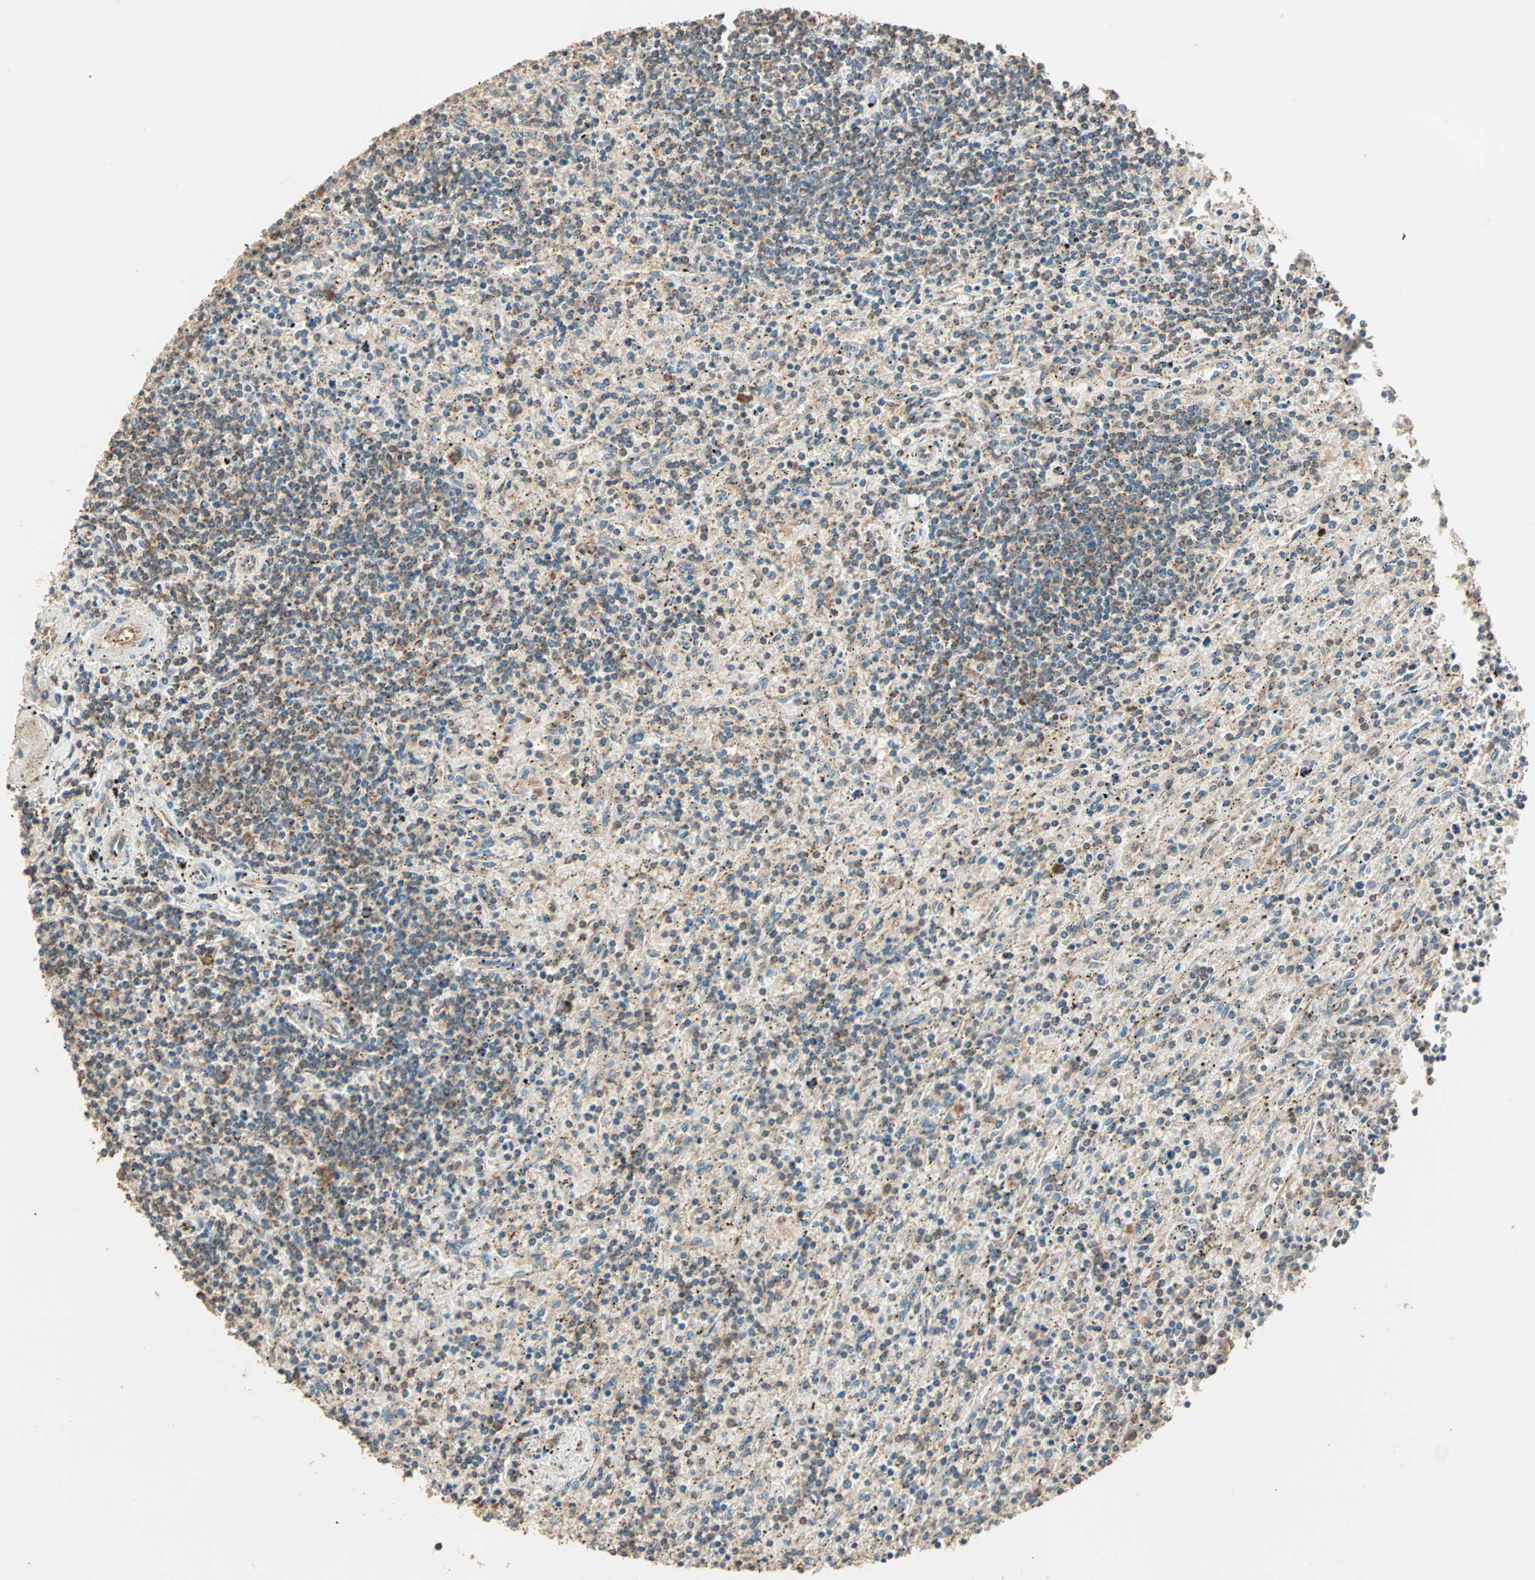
{"staining": {"intensity": "moderate", "quantity": "25%-75%", "location": "cytoplasmic/membranous"}, "tissue": "lymphoma", "cell_type": "Tumor cells", "image_type": "cancer", "snomed": [{"axis": "morphology", "description": "Malignant lymphoma, non-Hodgkin's type, Low grade"}, {"axis": "topography", "description": "Spleen"}], "caption": "Immunohistochemical staining of human lymphoma demonstrates moderate cytoplasmic/membranous protein staining in approximately 25%-75% of tumor cells.", "gene": "EIF4G2", "patient": {"sex": "male", "age": 76}}